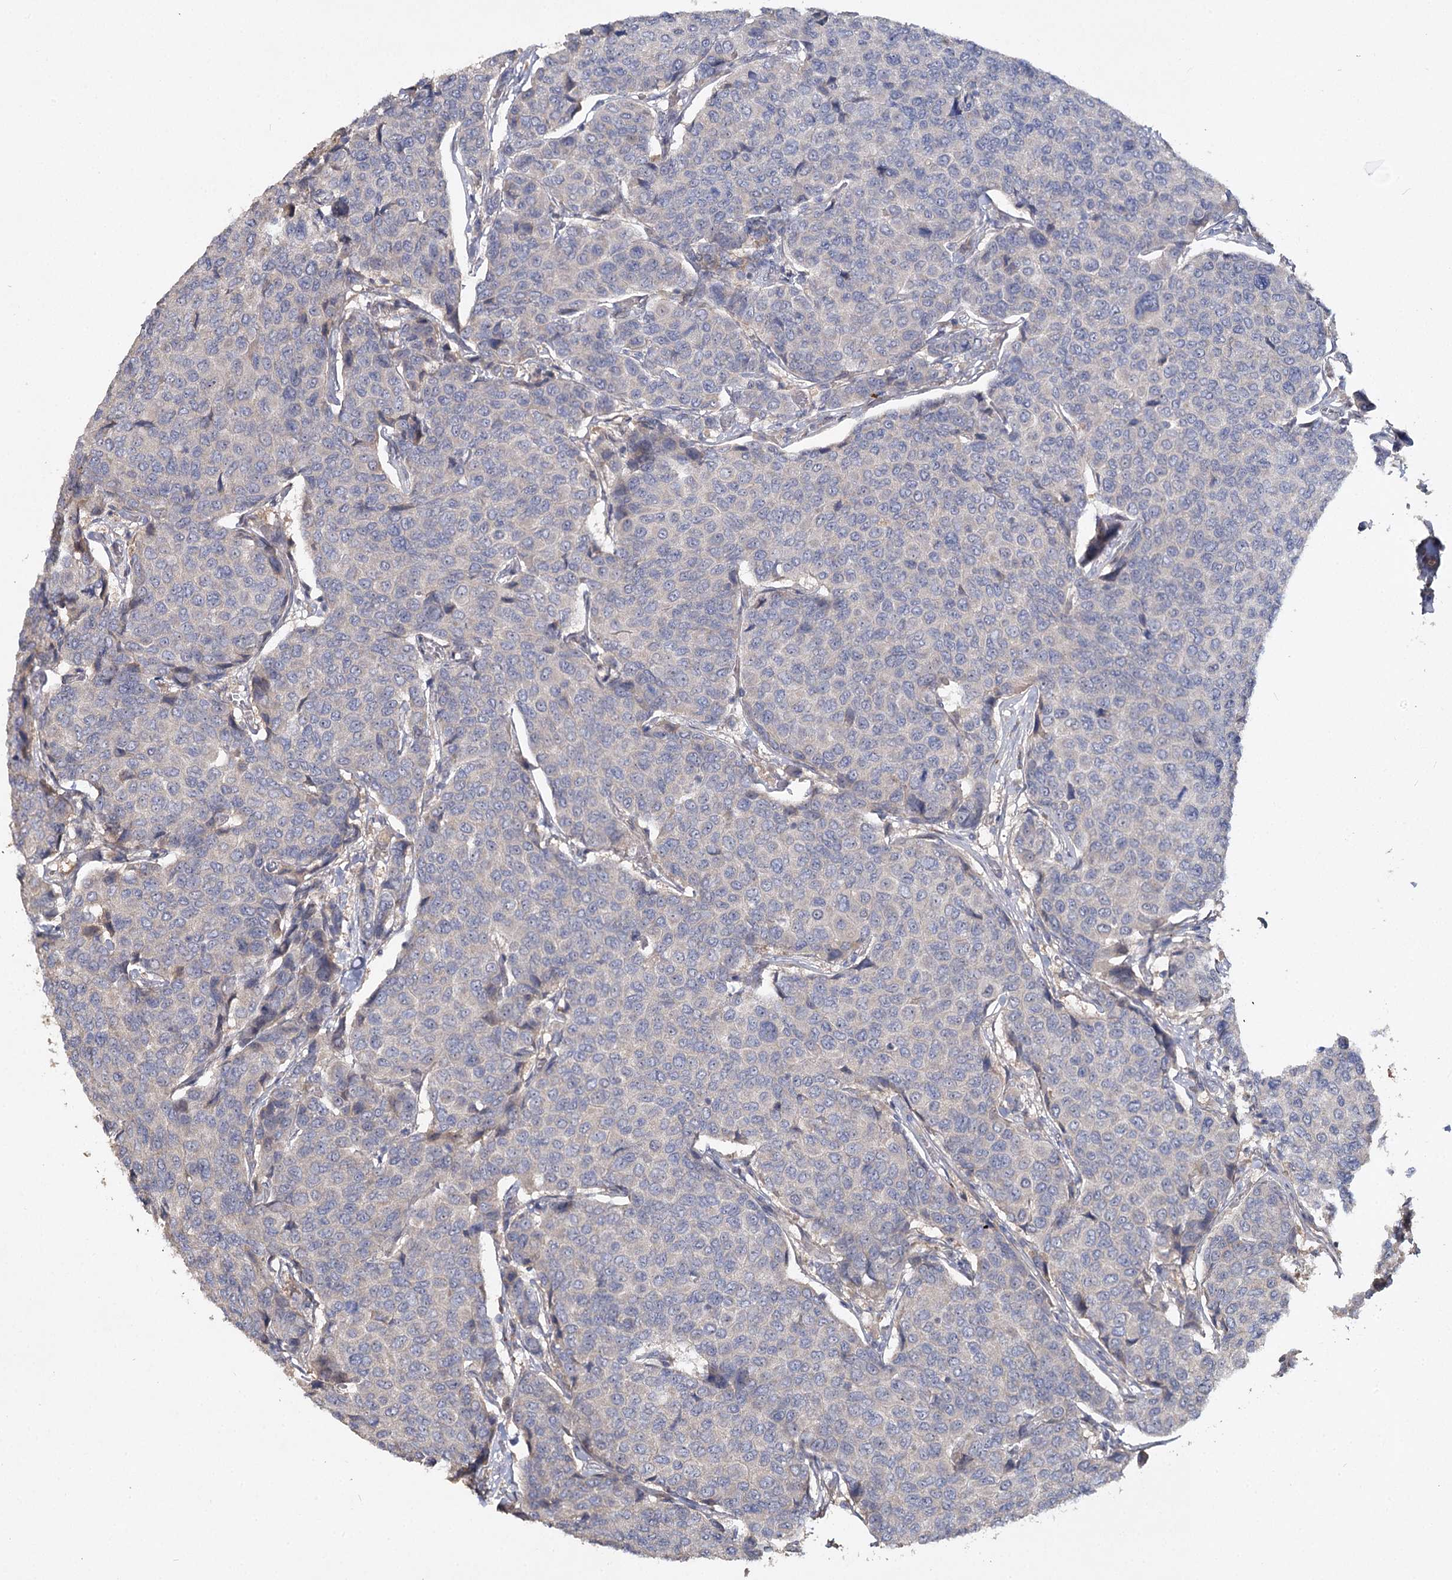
{"staining": {"intensity": "negative", "quantity": "none", "location": "none"}, "tissue": "breast cancer", "cell_type": "Tumor cells", "image_type": "cancer", "snomed": [{"axis": "morphology", "description": "Duct carcinoma"}, {"axis": "topography", "description": "Breast"}], "caption": "The histopathology image demonstrates no significant staining in tumor cells of breast cancer.", "gene": "ANGPTL5", "patient": {"sex": "female", "age": 55}}